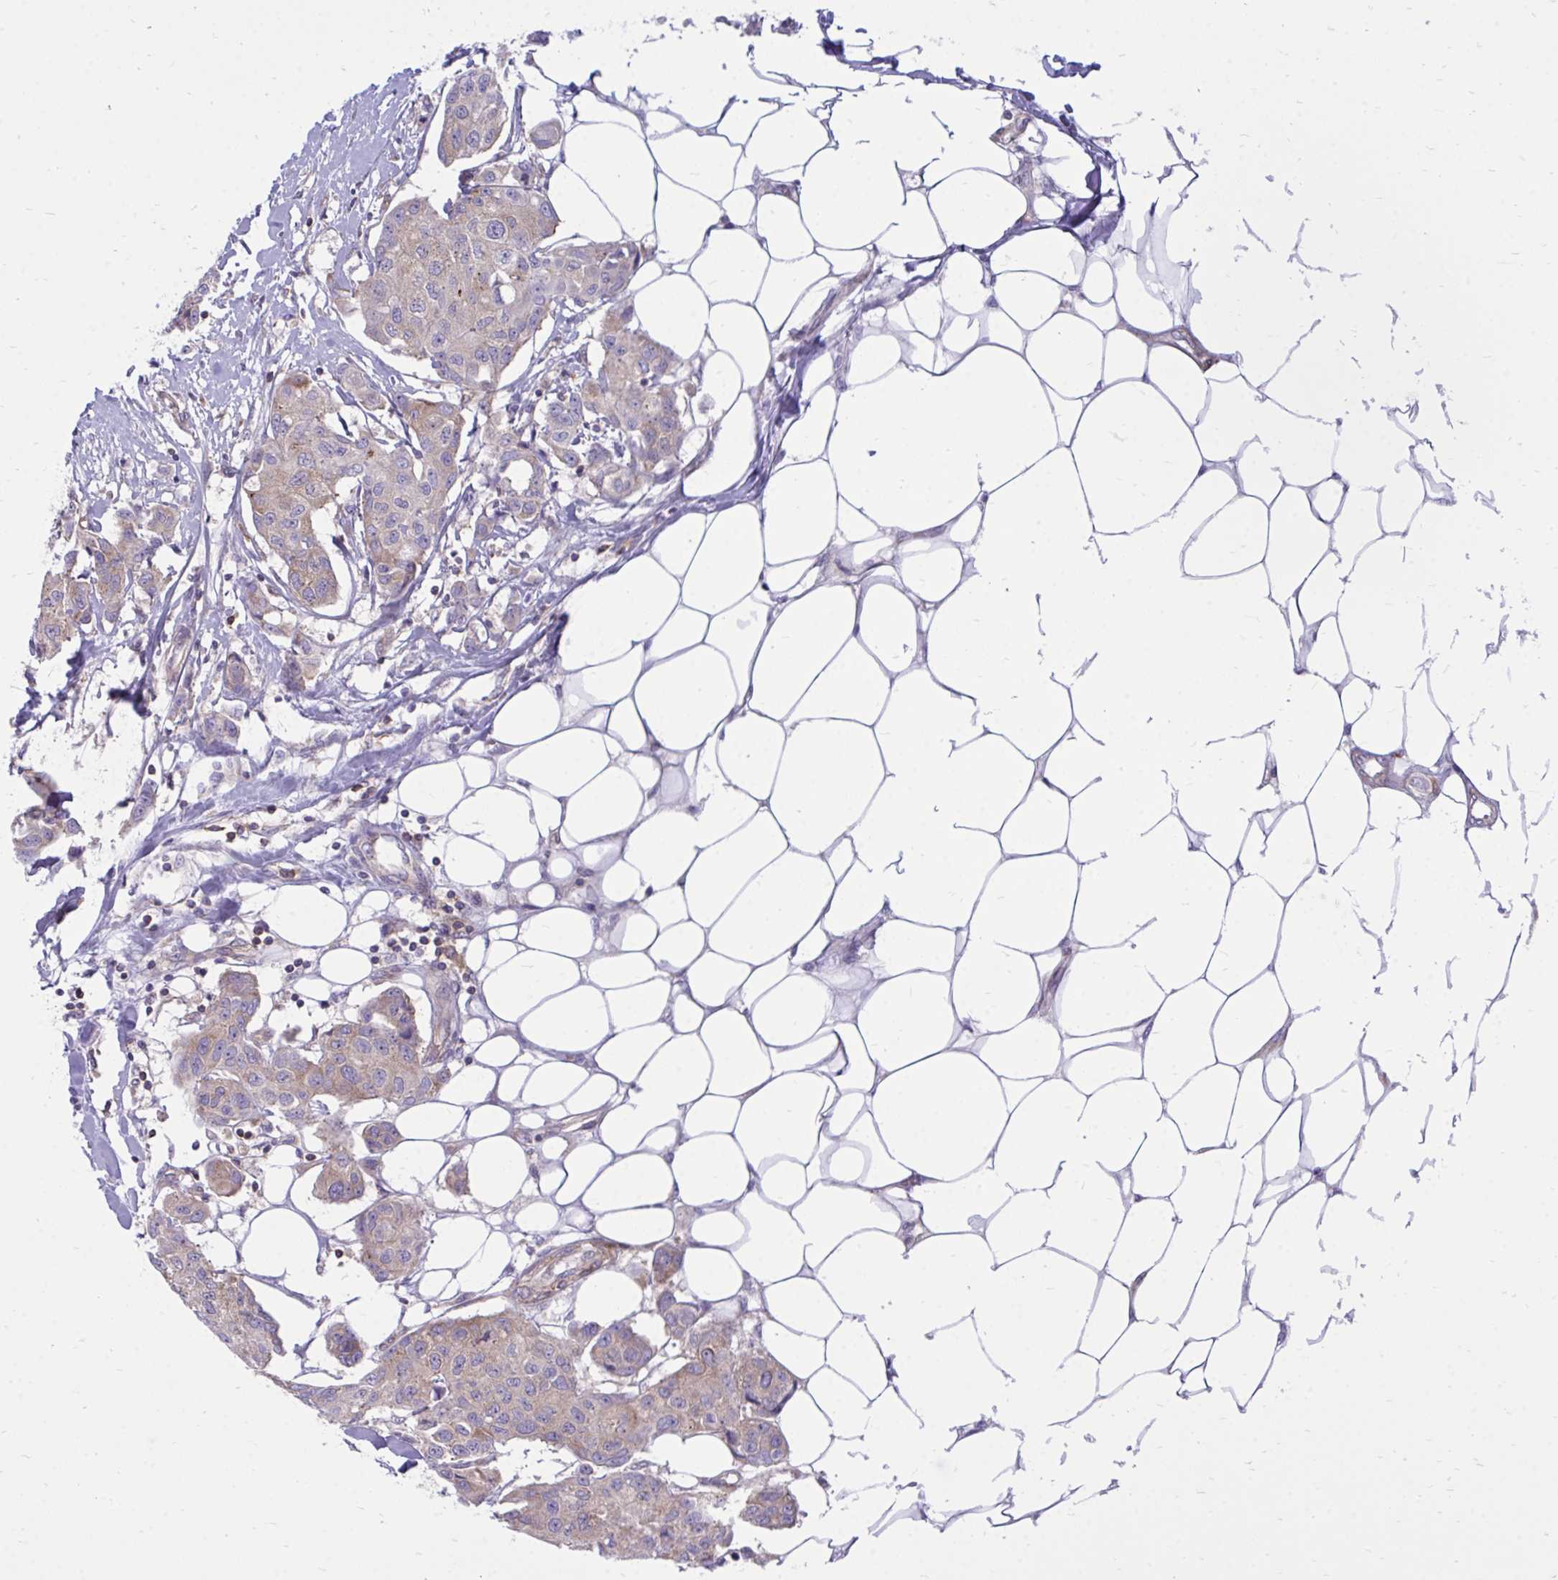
{"staining": {"intensity": "weak", "quantity": ">75%", "location": "cytoplasmic/membranous"}, "tissue": "breast cancer", "cell_type": "Tumor cells", "image_type": "cancer", "snomed": [{"axis": "morphology", "description": "Duct carcinoma"}, {"axis": "topography", "description": "Breast"}, {"axis": "topography", "description": "Lymph node"}], "caption": "A low amount of weak cytoplasmic/membranous expression is present in about >75% of tumor cells in intraductal carcinoma (breast) tissue.", "gene": "ASAP1", "patient": {"sex": "female", "age": 80}}